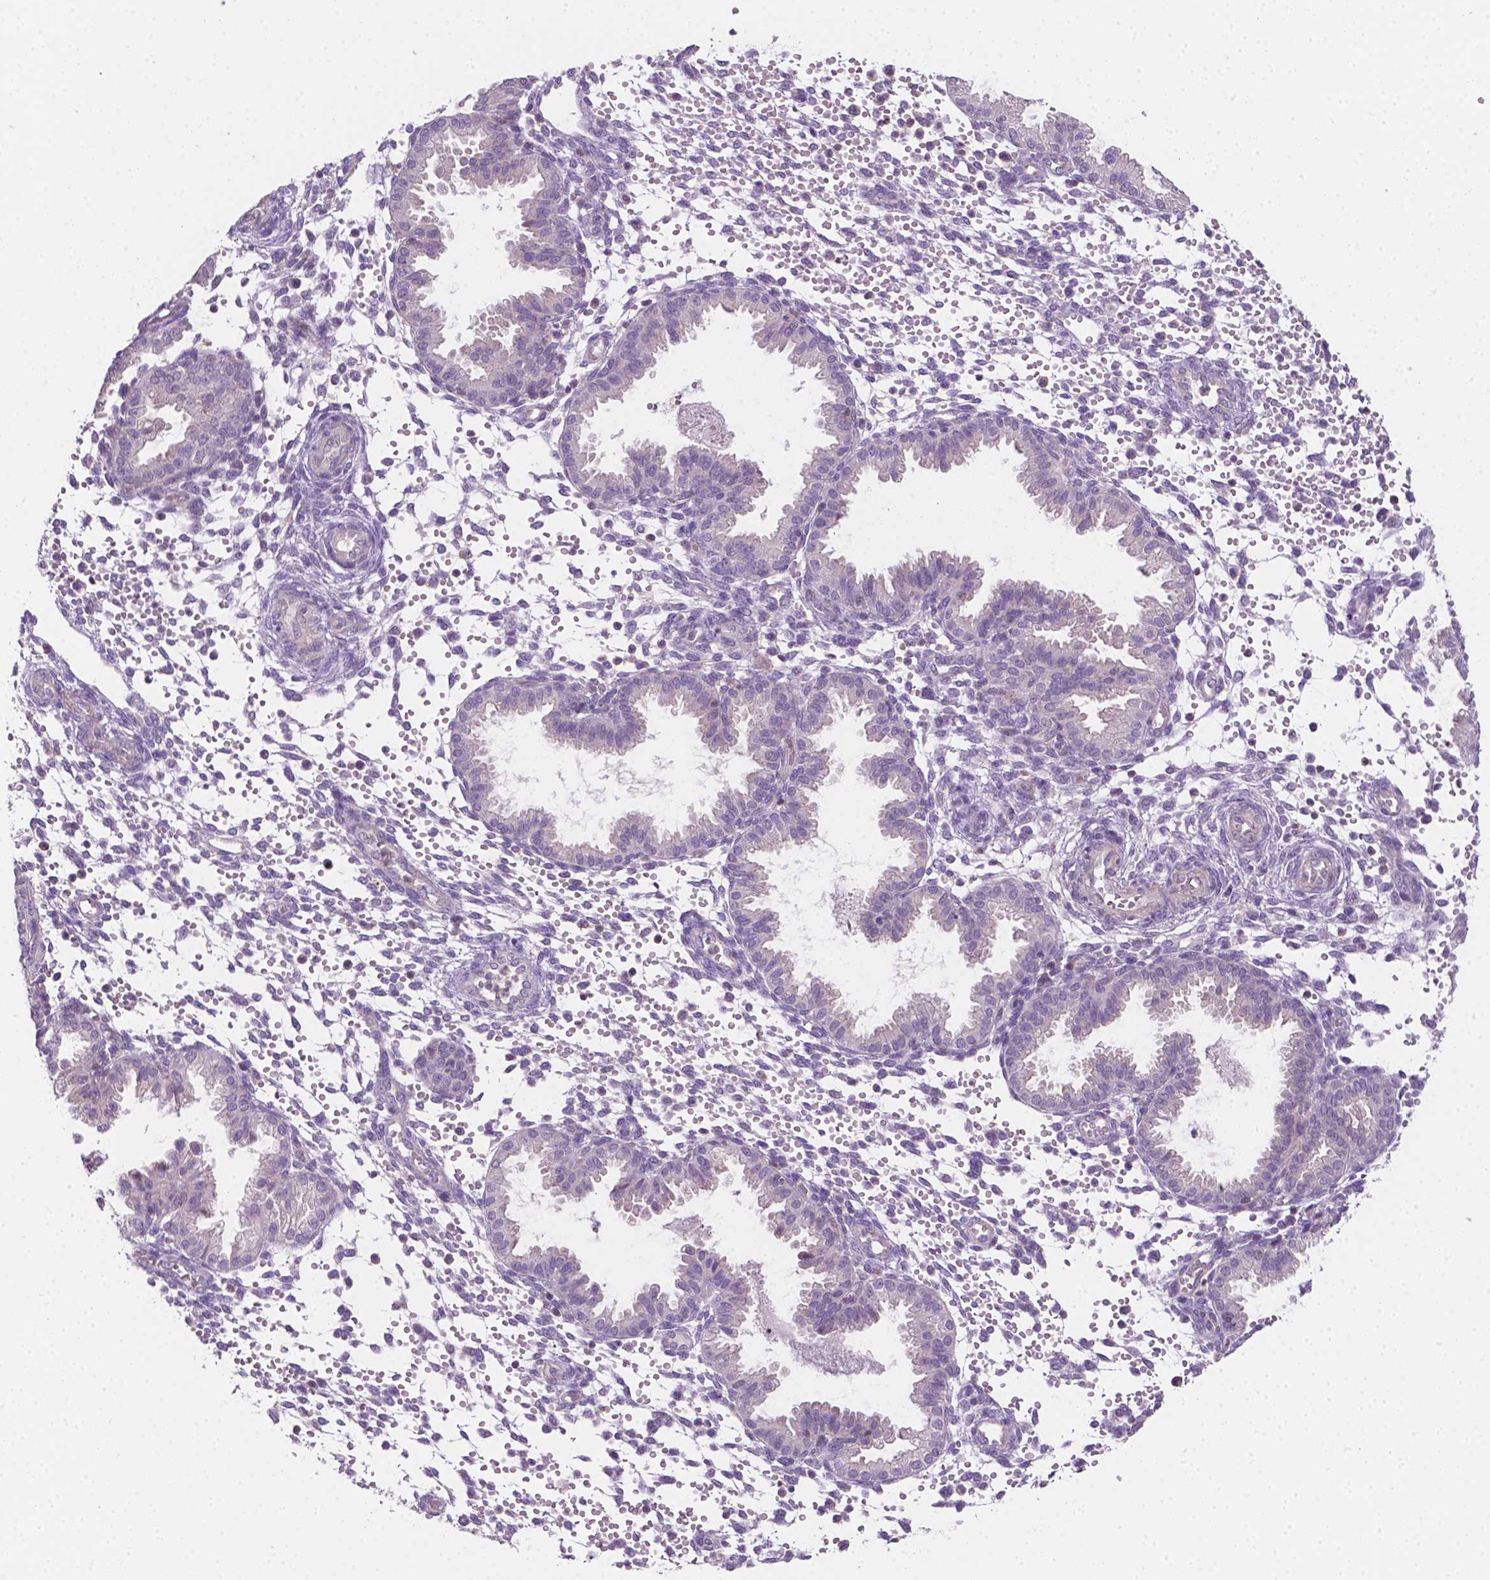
{"staining": {"intensity": "negative", "quantity": "none", "location": "none"}, "tissue": "endometrium", "cell_type": "Cells in endometrial stroma", "image_type": "normal", "snomed": [{"axis": "morphology", "description": "Normal tissue, NOS"}, {"axis": "topography", "description": "Endometrium"}], "caption": "This is an immunohistochemistry micrograph of normal endometrium. There is no positivity in cells in endometrial stroma.", "gene": "EGFR", "patient": {"sex": "female", "age": 33}}